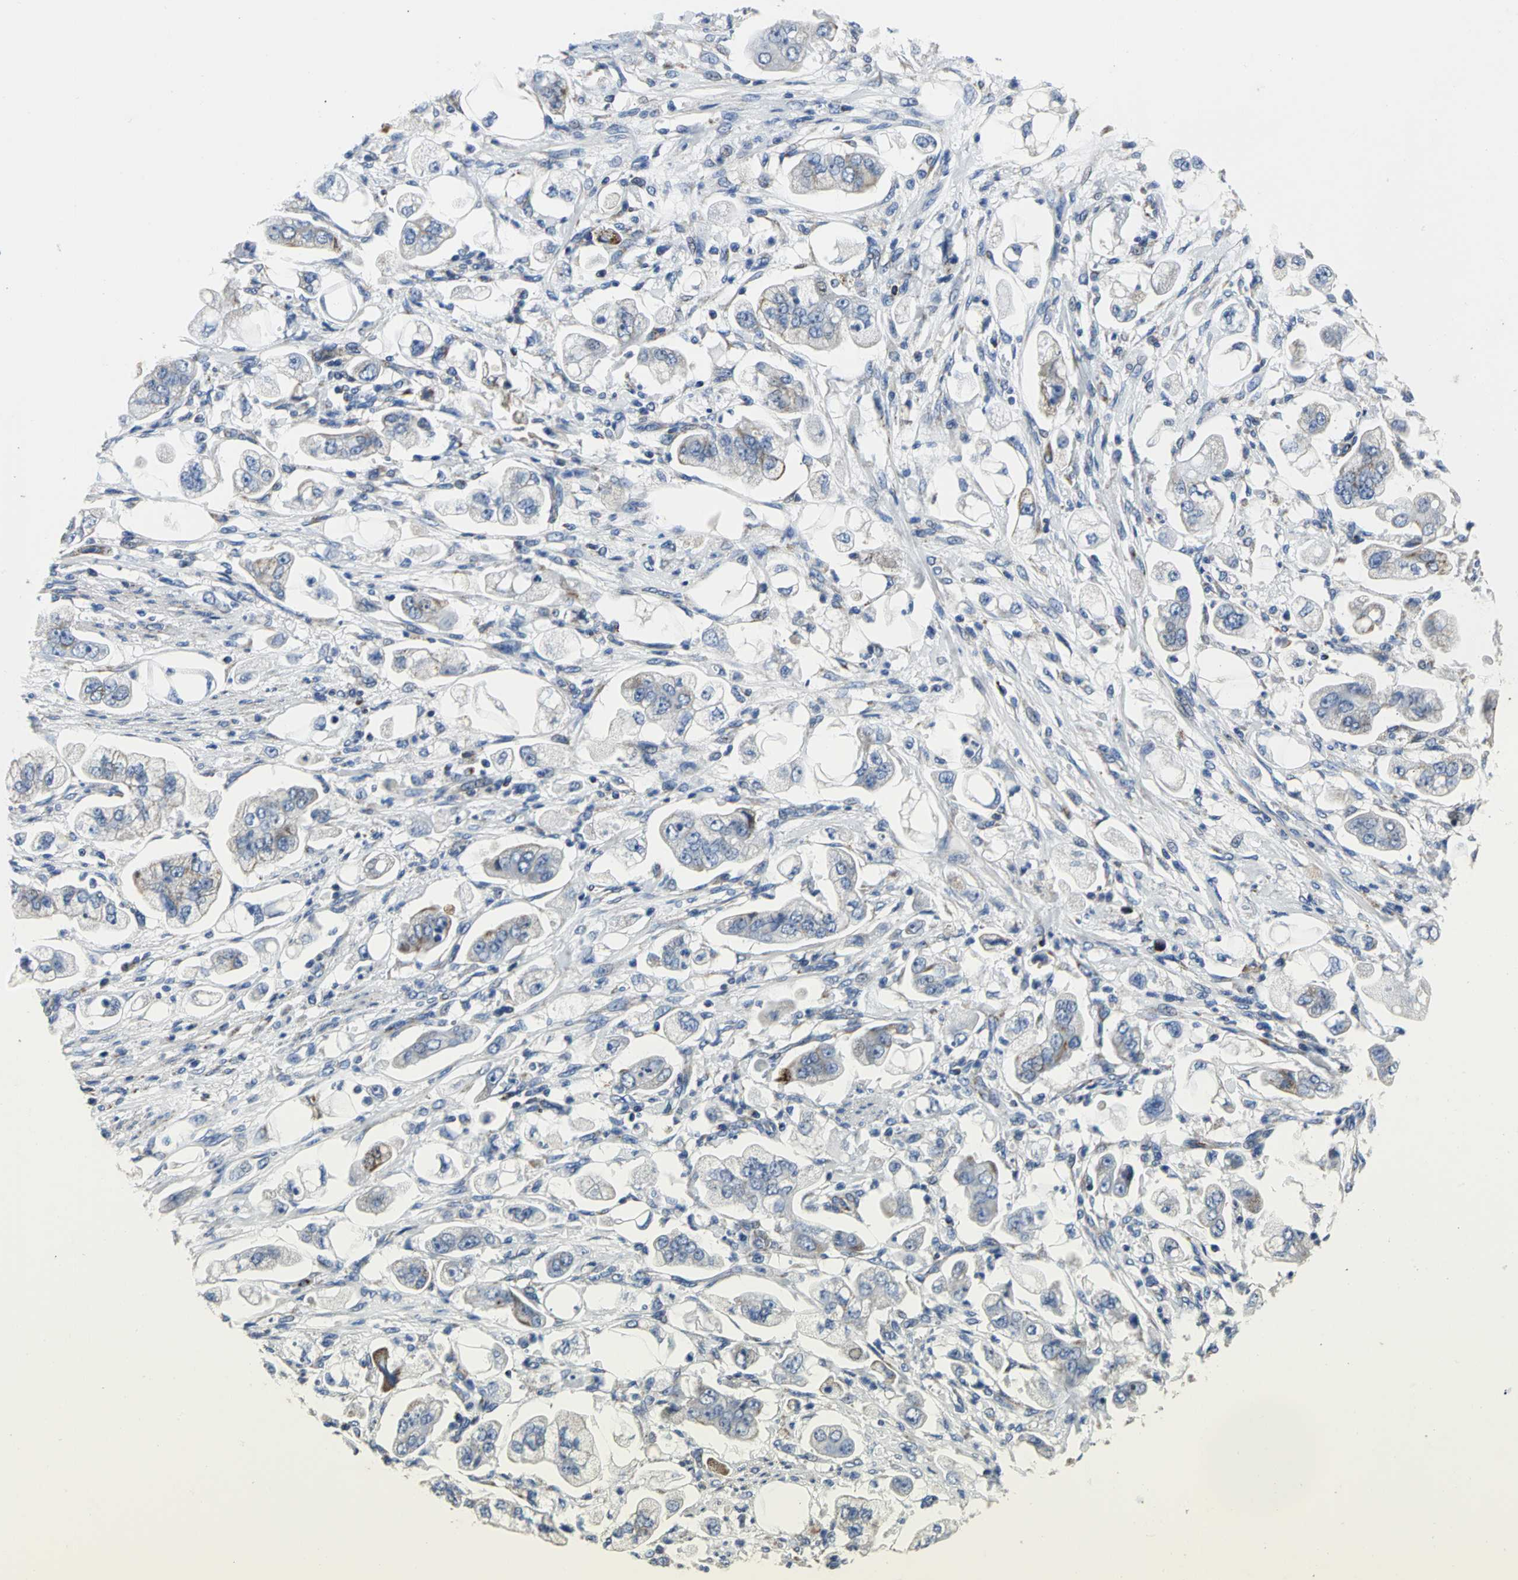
{"staining": {"intensity": "weak", "quantity": ">75%", "location": "cytoplasmic/membranous"}, "tissue": "stomach cancer", "cell_type": "Tumor cells", "image_type": "cancer", "snomed": [{"axis": "morphology", "description": "Adenocarcinoma, NOS"}, {"axis": "topography", "description": "Stomach"}], "caption": "The image demonstrates immunohistochemical staining of adenocarcinoma (stomach). There is weak cytoplasmic/membranous positivity is identified in approximately >75% of tumor cells.", "gene": "IFI6", "patient": {"sex": "male", "age": 62}}